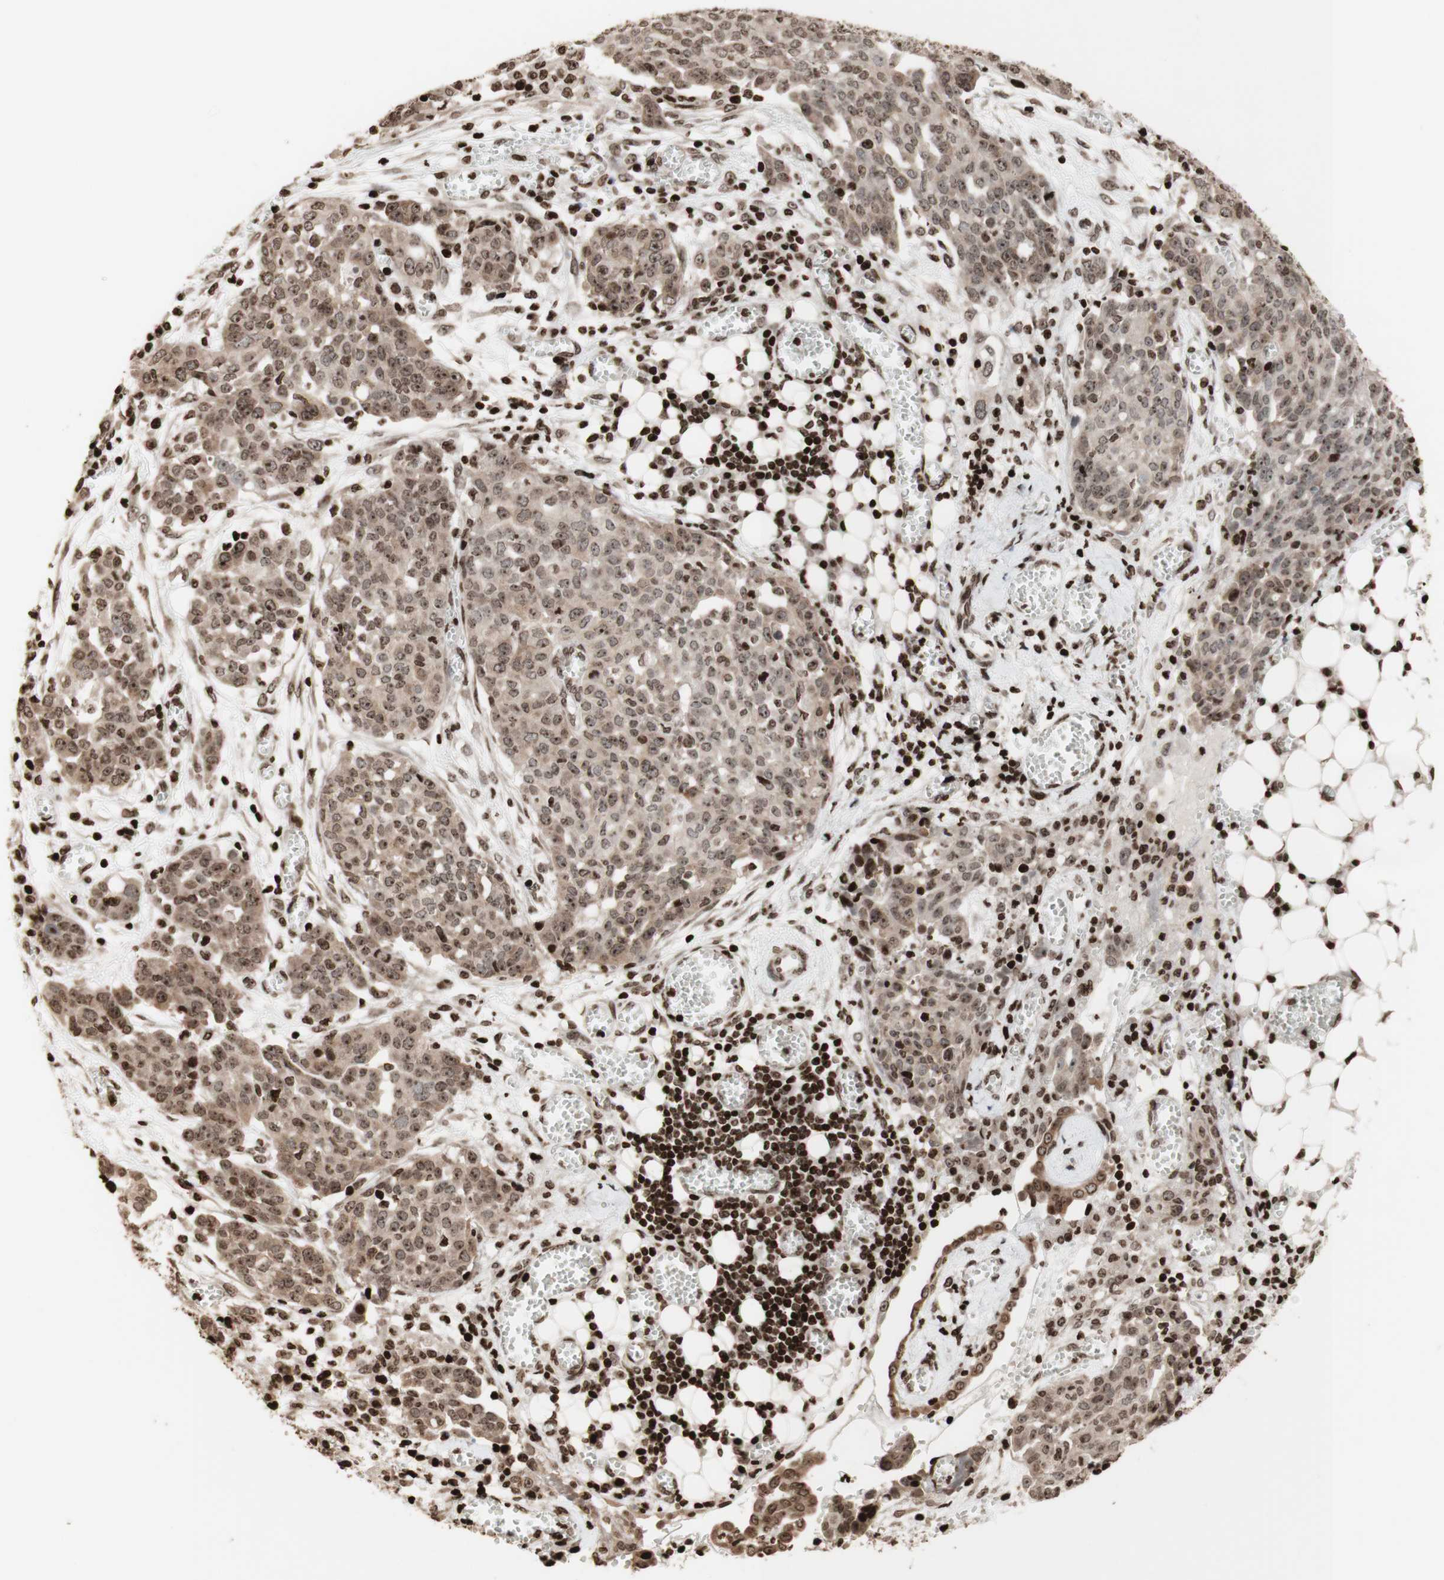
{"staining": {"intensity": "weak", "quantity": "25%-75%", "location": "cytoplasmic/membranous,nuclear"}, "tissue": "ovarian cancer", "cell_type": "Tumor cells", "image_type": "cancer", "snomed": [{"axis": "morphology", "description": "Cystadenocarcinoma, serous, NOS"}, {"axis": "topography", "description": "Soft tissue"}, {"axis": "topography", "description": "Ovary"}], "caption": "Immunohistochemistry (IHC) photomicrograph of human serous cystadenocarcinoma (ovarian) stained for a protein (brown), which exhibits low levels of weak cytoplasmic/membranous and nuclear positivity in approximately 25%-75% of tumor cells.", "gene": "NCAPD2", "patient": {"sex": "female", "age": 57}}